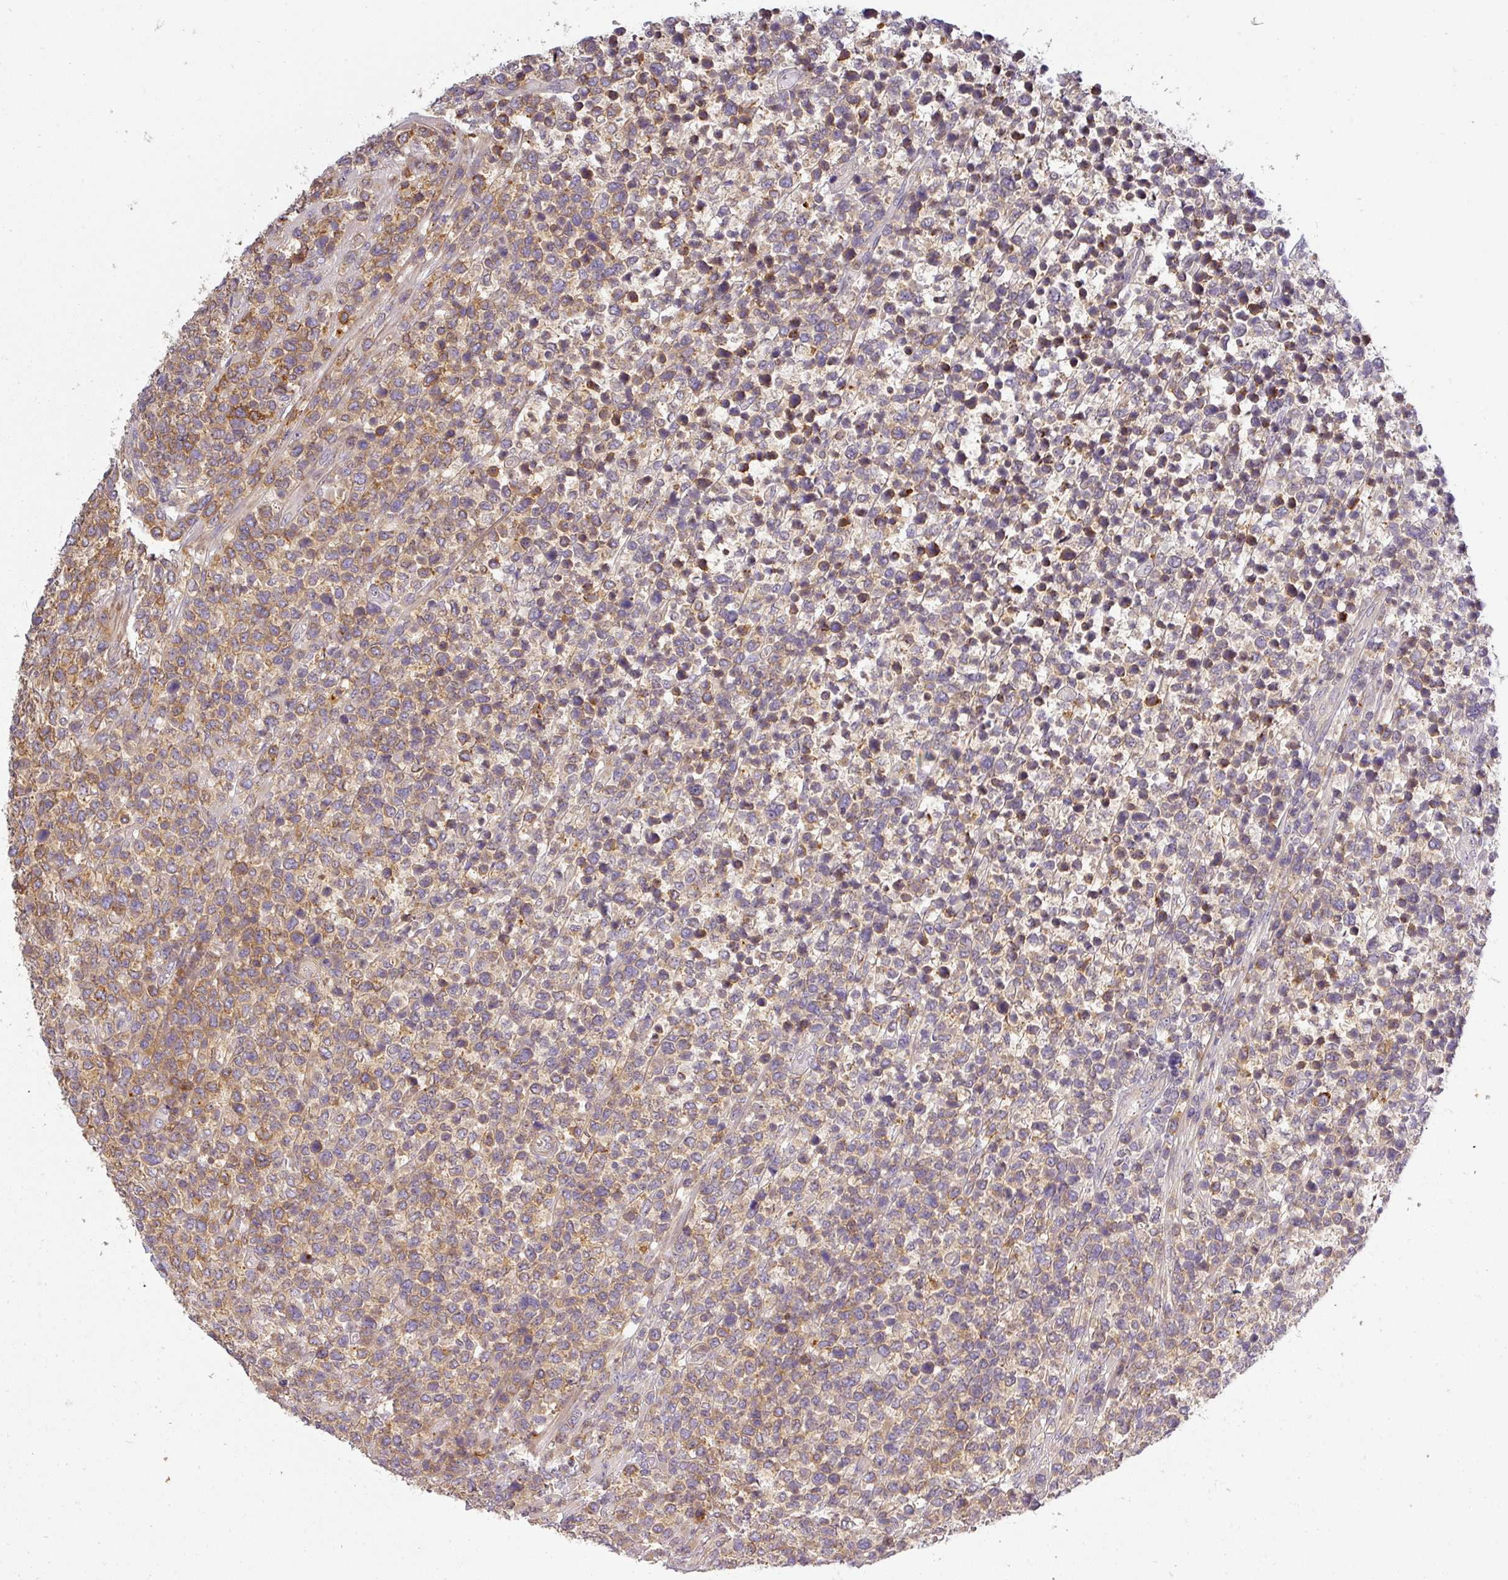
{"staining": {"intensity": "weak", "quantity": "25%-75%", "location": "cytoplasmic/membranous"}, "tissue": "lymphoma", "cell_type": "Tumor cells", "image_type": "cancer", "snomed": [{"axis": "morphology", "description": "Malignant lymphoma, non-Hodgkin's type, High grade"}, {"axis": "topography", "description": "Soft tissue"}], "caption": "Immunohistochemistry (IHC) micrograph of neoplastic tissue: human malignant lymphoma, non-Hodgkin's type (high-grade) stained using immunohistochemistry displays low levels of weak protein expression localized specifically in the cytoplasmic/membranous of tumor cells, appearing as a cytoplasmic/membranous brown color.", "gene": "NIN", "patient": {"sex": "female", "age": 56}}